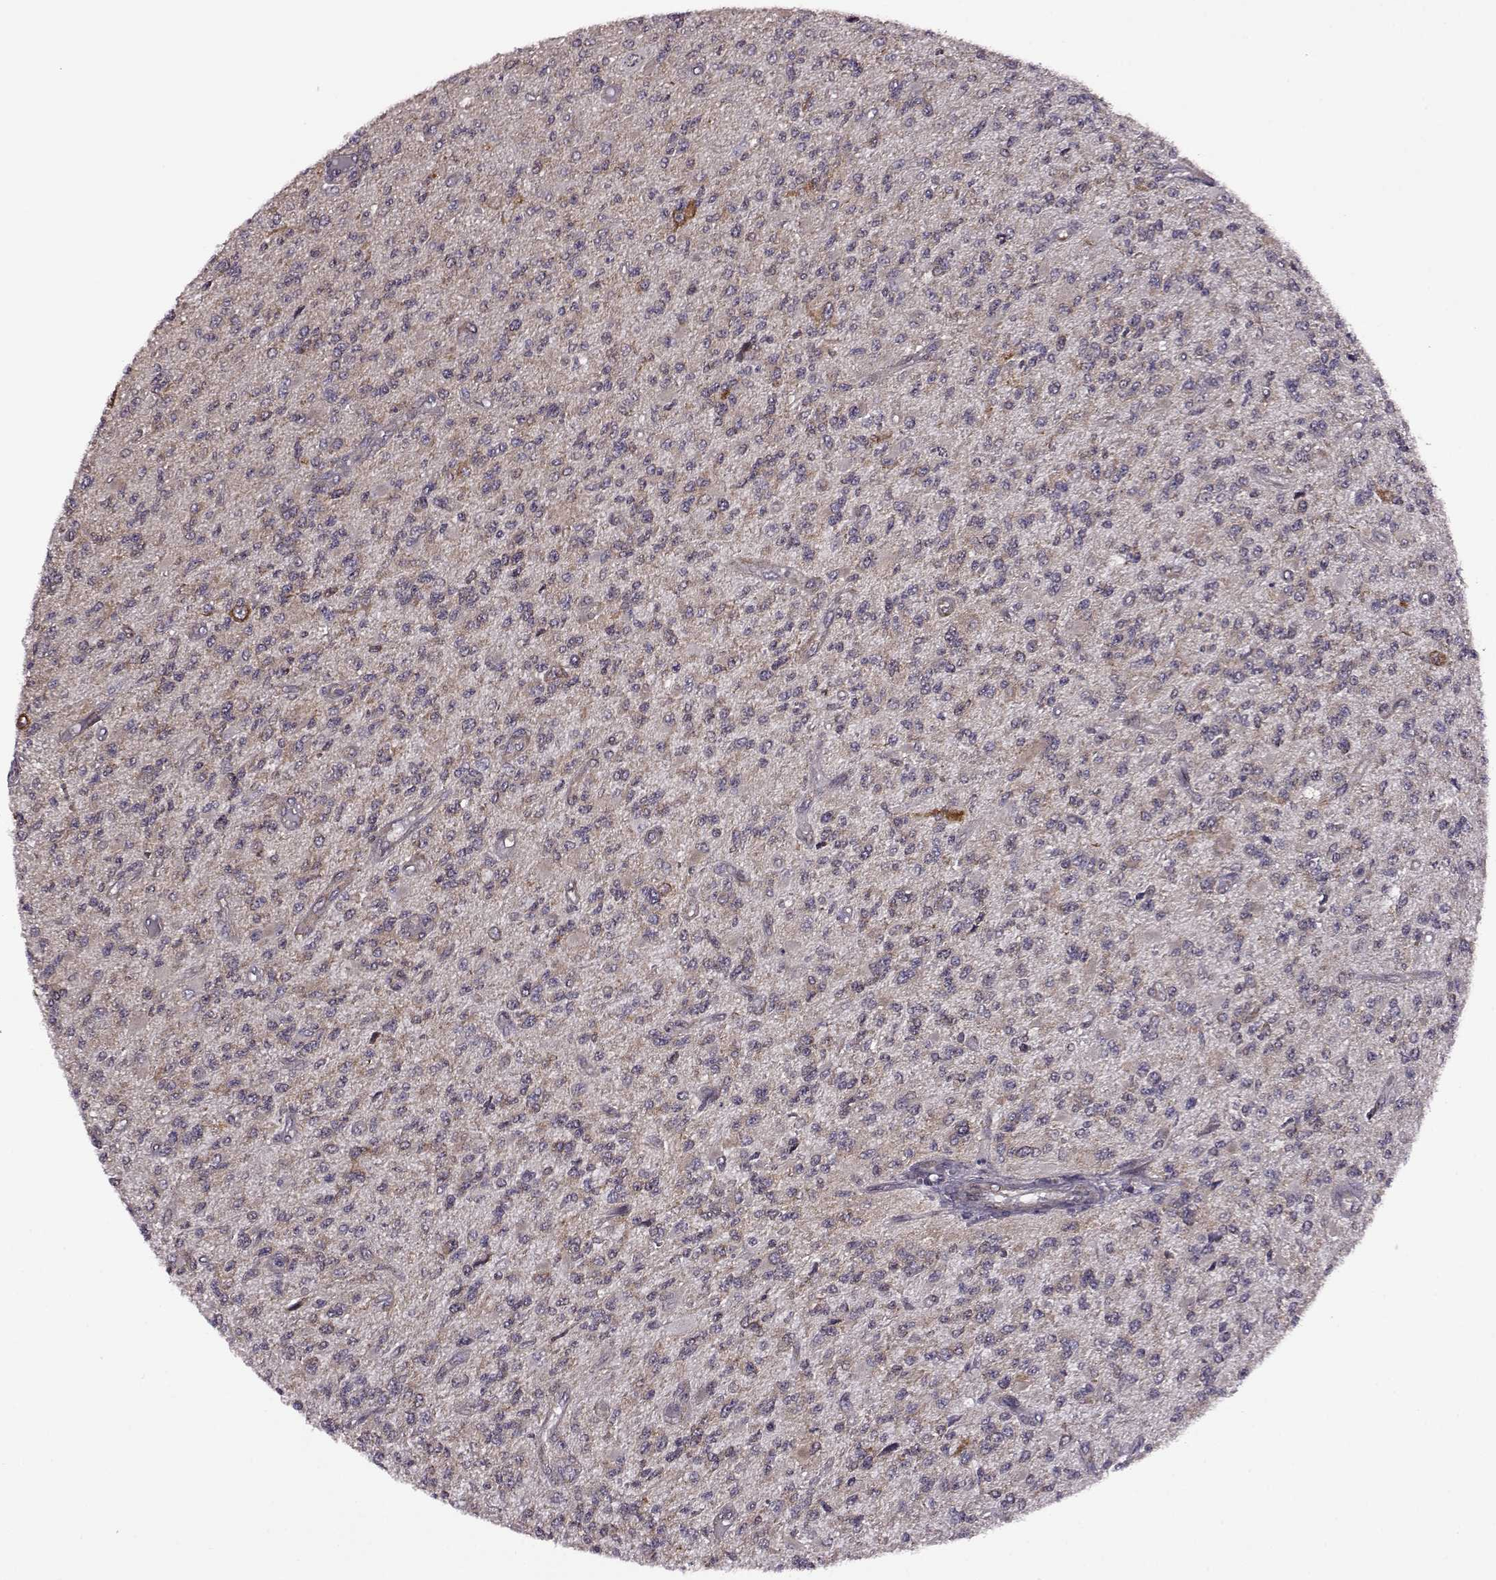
{"staining": {"intensity": "negative", "quantity": "none", "location": "none"}, "tissue": "glioma", "cell_type": "Tumor cells", "image_type": "cancer", "snomed": [{"axis": "morphology", "description": "Glioma, malignant, High grade"}, {"axis": "topography", "description": "Brain"}], "caption": "Immunohistochemical staining of malignant glioma (high-grade) demonstrates no significant staining in tumor cells. (Brightfield microscopy of DAB (3,3'-diaminobenzidine) immunohistochemistry at high magnification).", "gene": "URI1", "patient": {"sex": "female", "age": 63}}